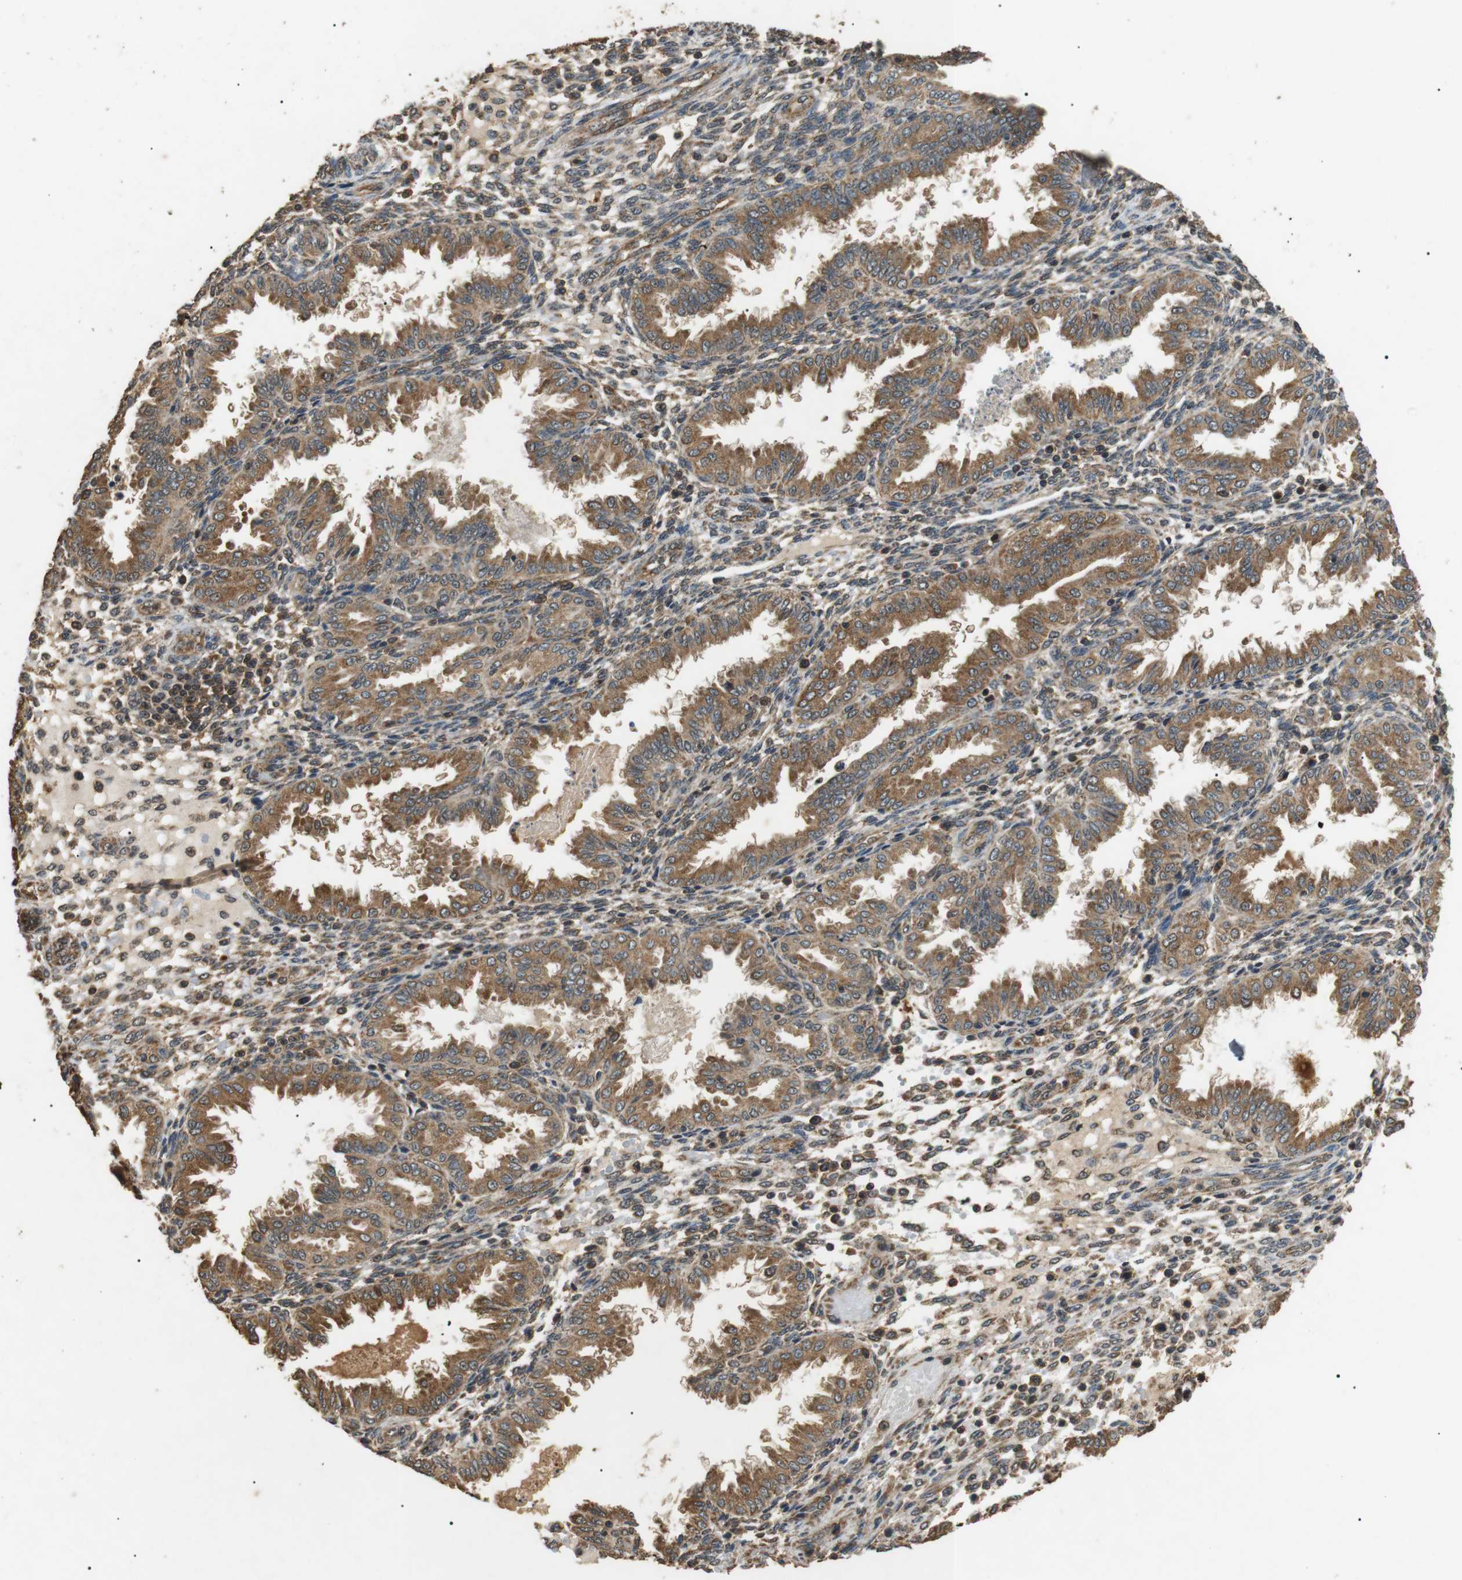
{"staining": {"intensity": "moderate", "quantity": ">75%", "location": "cytoplasmic/membranous"}, "tissue": "endometrium", "cell_type": "Cells in endometrial stroma", "image_type": "normal", "snomed": [{"axis": "morphology", "description": "Normal tissue, NOS"}, {"axis": "topography", "description": "Endometrium"}], "caption": "Protein staining of unremarkable endometrium displays moderate cytoplasmic/membranous staining in about >75% of cells in endometrial stroma. (DAB (3,3'-diaminobenzidine) IHC with brightfield microscopy, high magnification).", "gene": "TBC1D15", "patient": {"sex": "female", "age": 33}}